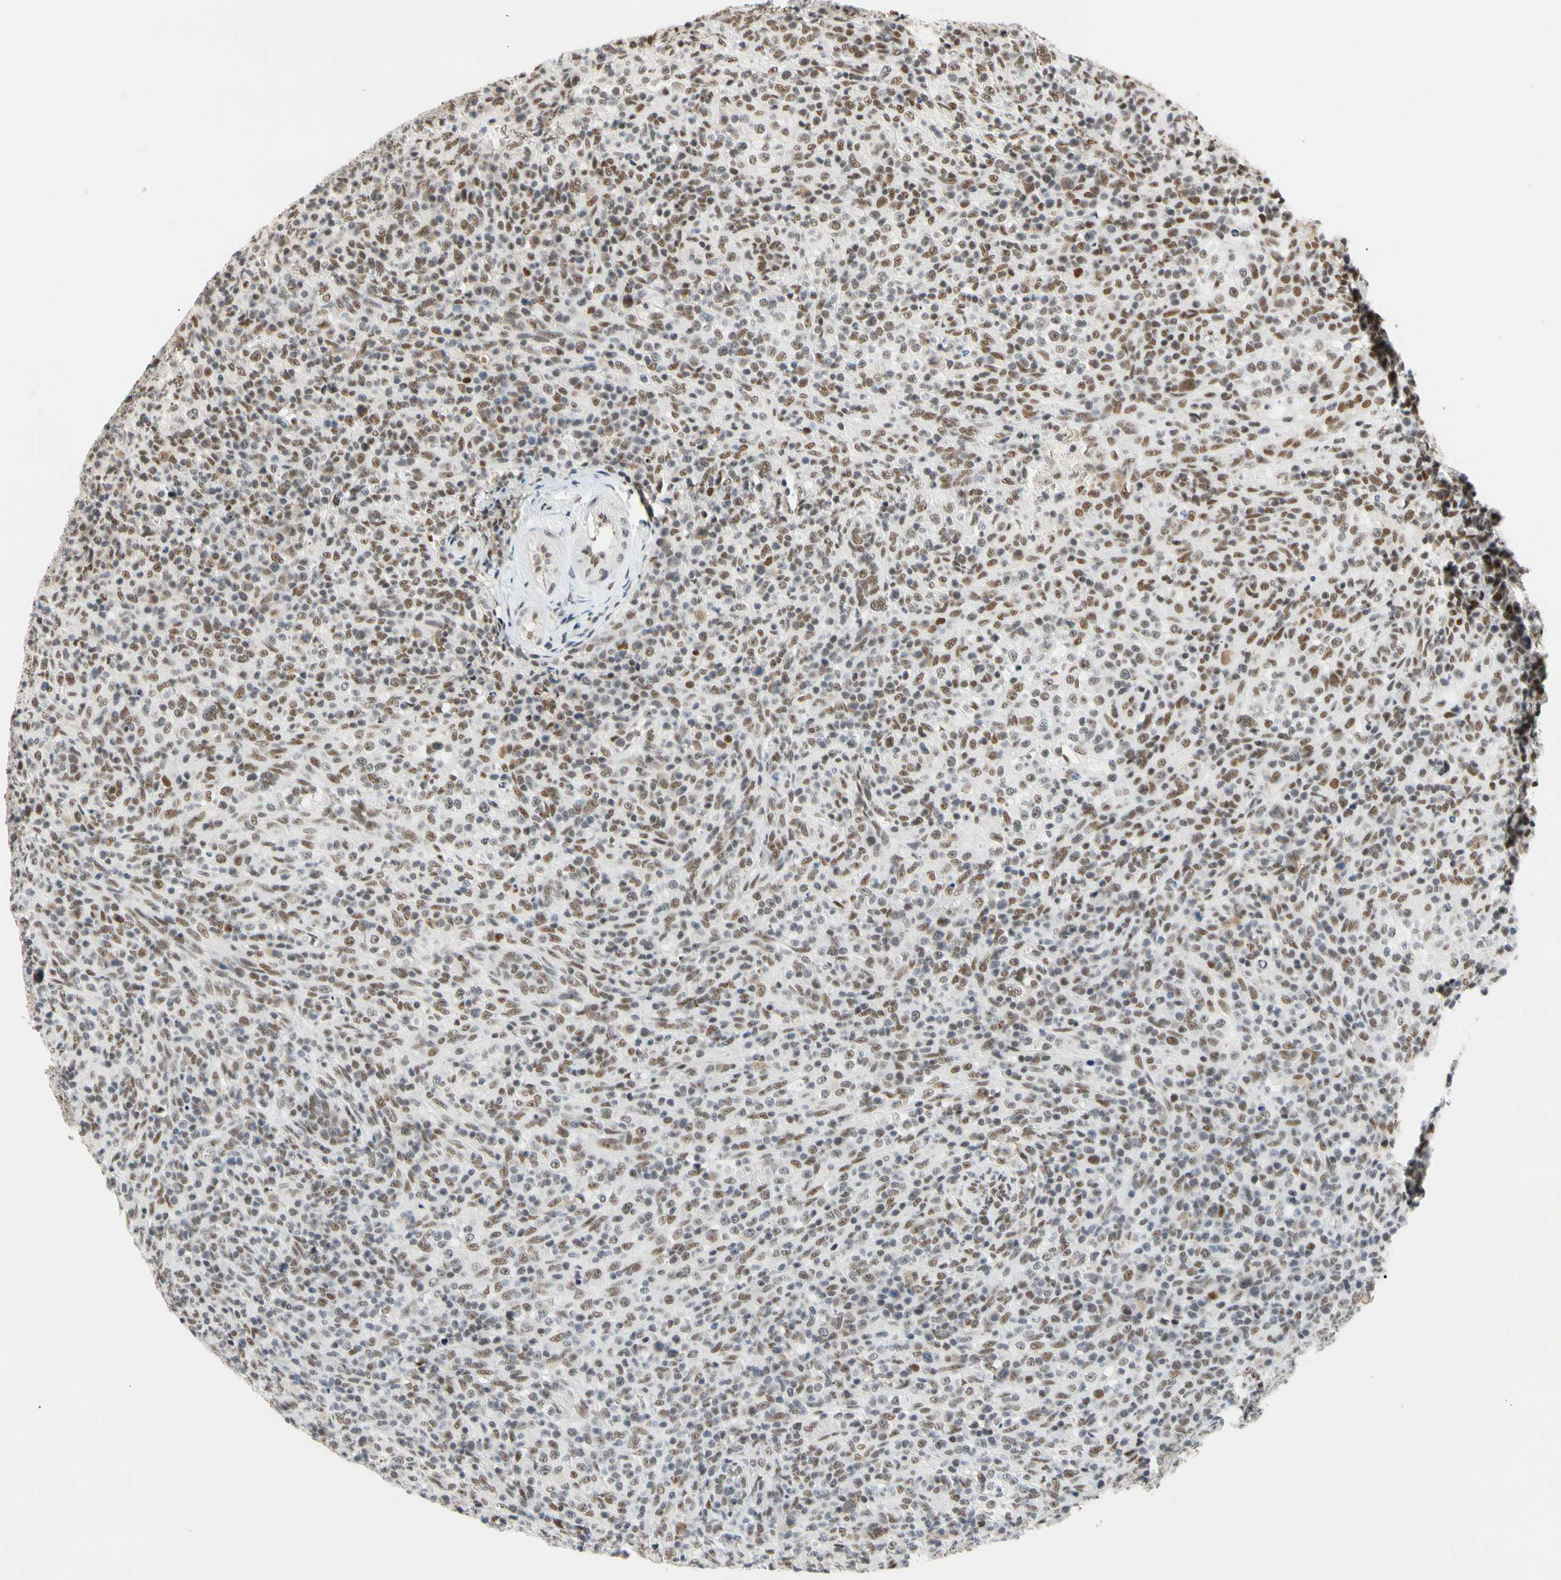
{"staining": {"intensity": "strong", "quantity": "25%-75%", "location": "nuclear"}, "tissue": "lymphoma", "cell_type": "Tumor cells", "image_type": "cancer", "snomed": [{"axis": "morphology", "description": "Malignant lymphoma, non-Hodgkin's type, High grade"}, {"axis": "topography", "description": "Lymph node"}], "caption": "Immunohistochemistry (IHC) staining of lymphoma, which shows high levels of strong nuclear staining in about 25%-75% of tumor cells indicating strong nuclear protein staining. The staining was performed using DAB (brown) for protein detection and nuclei were counterstained in hematoxylin (blue).", "gene": "ZSCAN16", "patient": {"sex": "female", "age": 76}}